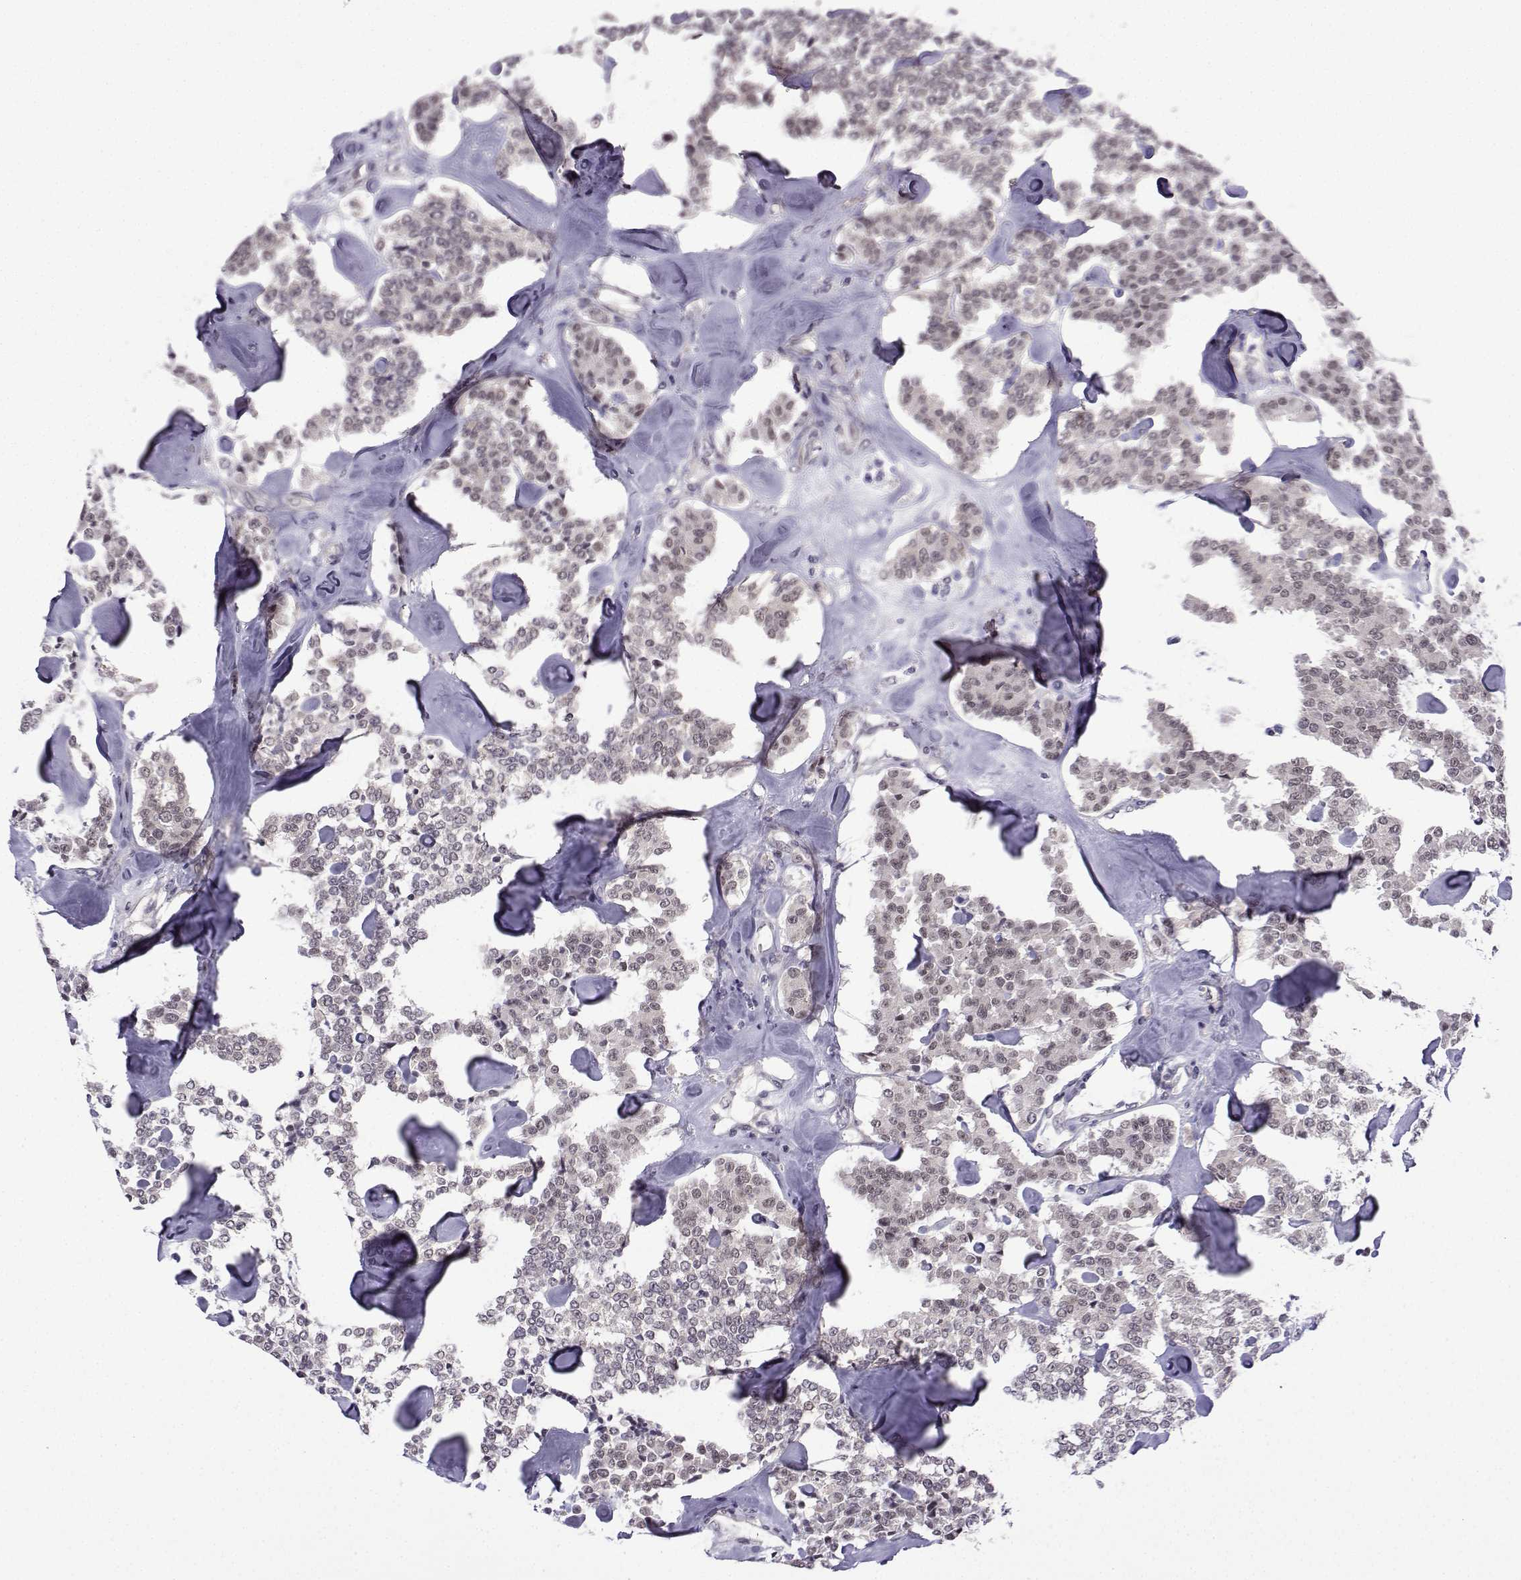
{"staining": {"intensity": "negative", "quantity": "none", "location": "none"}, "tissue": "carcinoid", "cell_type": "Tumor cells", "image_type": "cancer", "snomed": [{"axis": "morphology", "description": "Carcinoid, malignant, NOS"}, {"axis": "topography", "description": "Pancreas"}], "caption": "High magnification brightfield microscopy of carcinoid stained with DAB (brown) and counterstained with hematoxylin (blue): tumor cells show no significant positivity.", "gene": "FGF3", "patient": {"sex": "male", "age": 41}}